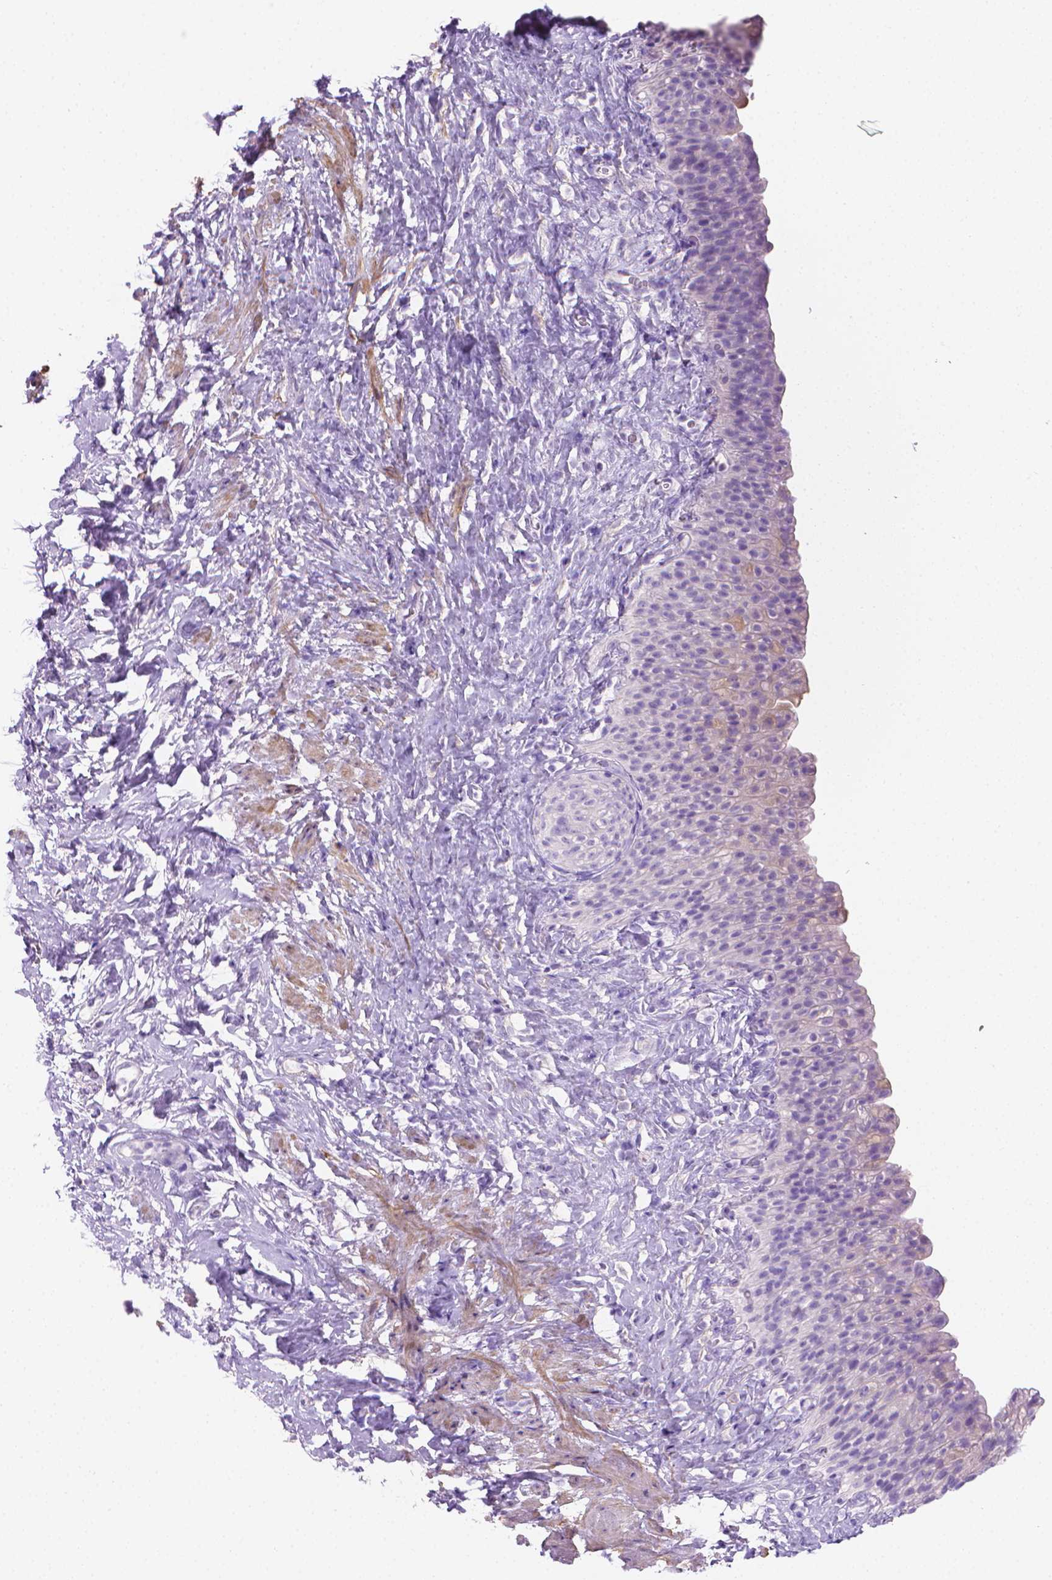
{"staining": {"intensity": "negative", "quantity": "none", "location": "none"}, "tissue": "urinary bladder", "cell_type": "Urothelial cells", "image_type": "normal", "snomed": [{"axis": "morphology", "description": "Normal tissue, NOS"}, {"axis": "topography", "description": "Urinary bladder"}], "caption": "Urothelial cells show no significant protein staining in normal urinary bladder. The staining is performed using DAB brown chromogen with nuclei counter-stained in using hematoxylin.", "gene": "FASN", "patient": {"sex": "male", "age": 76}}